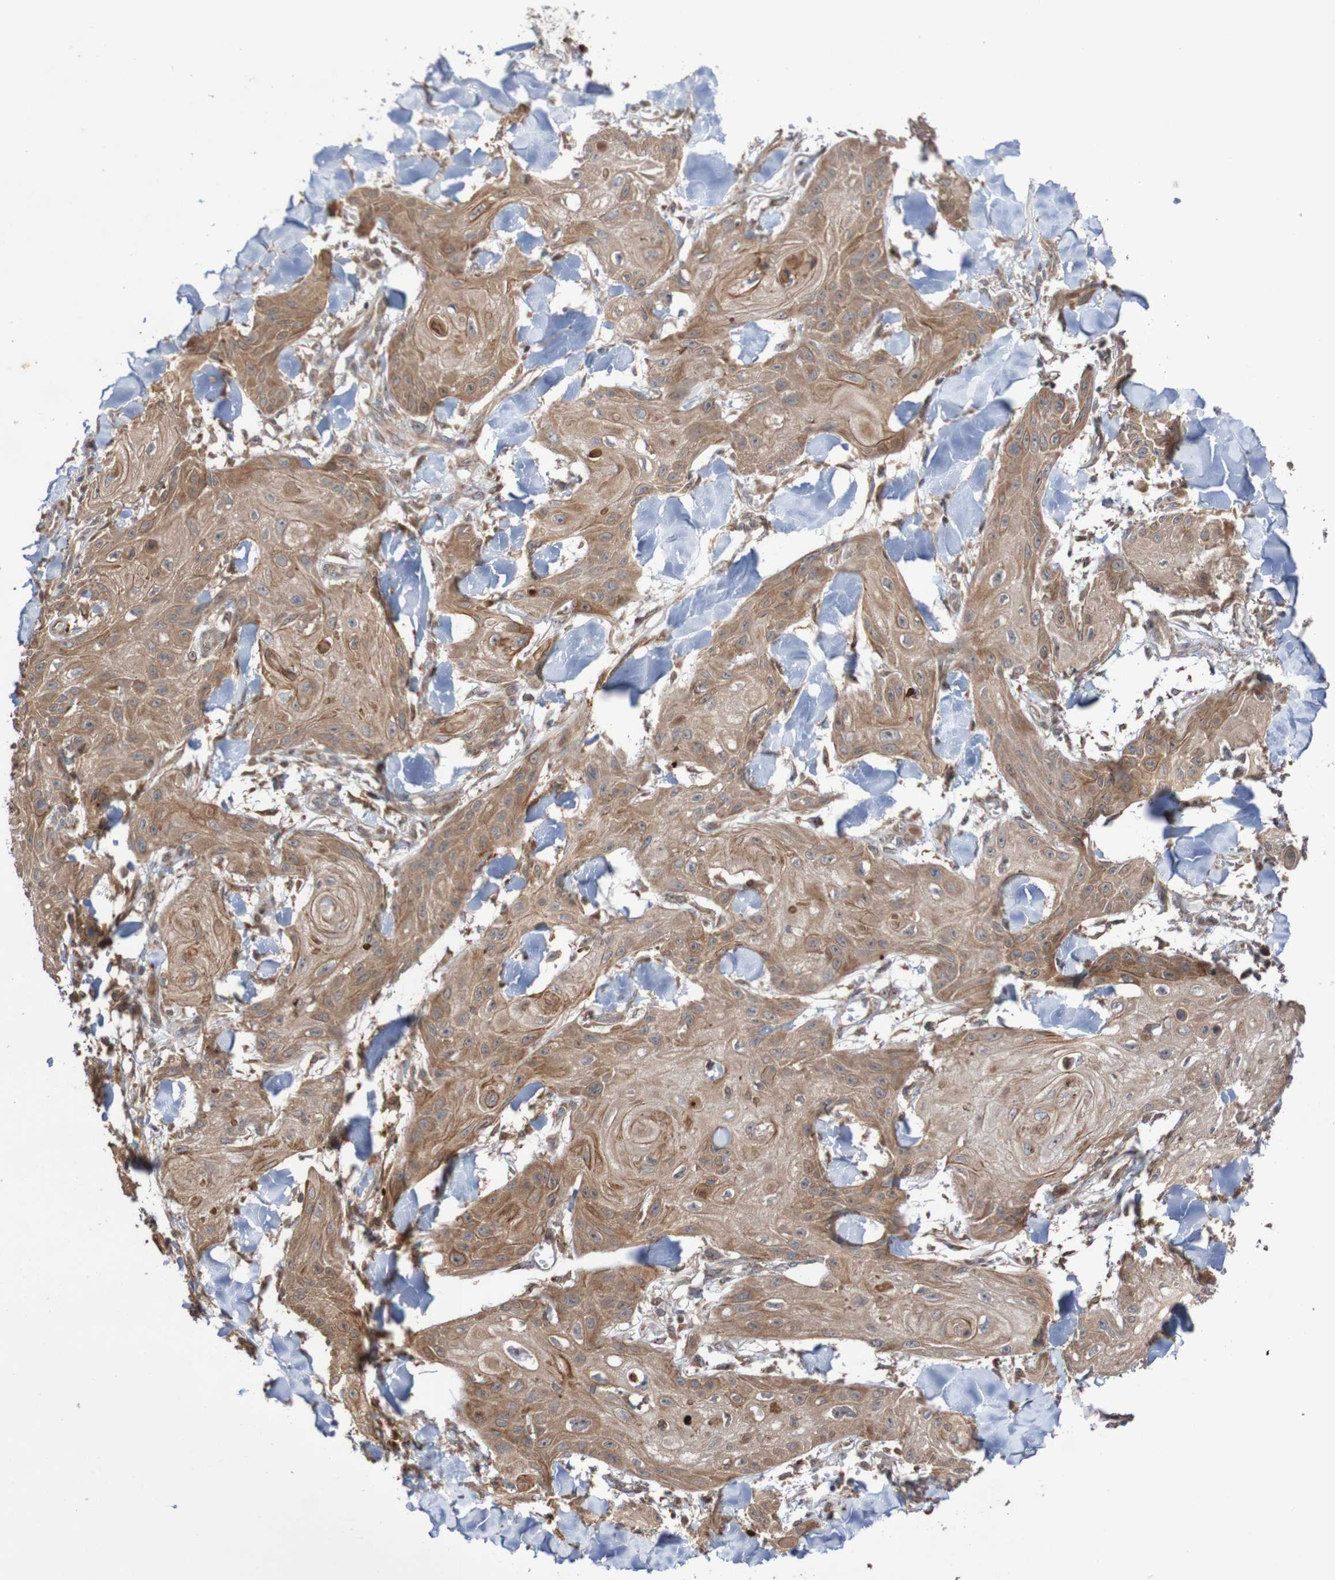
{"staining": {"intensity": "moderate", "quantity": ">75%", "location": "cytoplasmic/membranous"}, "tissue": "skin cancer", "cell_type": "Tumor cells", "image_type": "cancer", "snomed": [{"axis": "morphology", "description": "Squamous cell carcinoma, NOS"}, {"axis": "topography", "description": "Skin"}], "caption": "Immunohistochemistry (IHC) of skin squamous cell carcinoma shows medium levels of moderate cytoplasmic/membranous positivity in approximately >75% of tumor cells.", "gene": "PHPT1", "patient": {"sex": "male", "age": 74}}